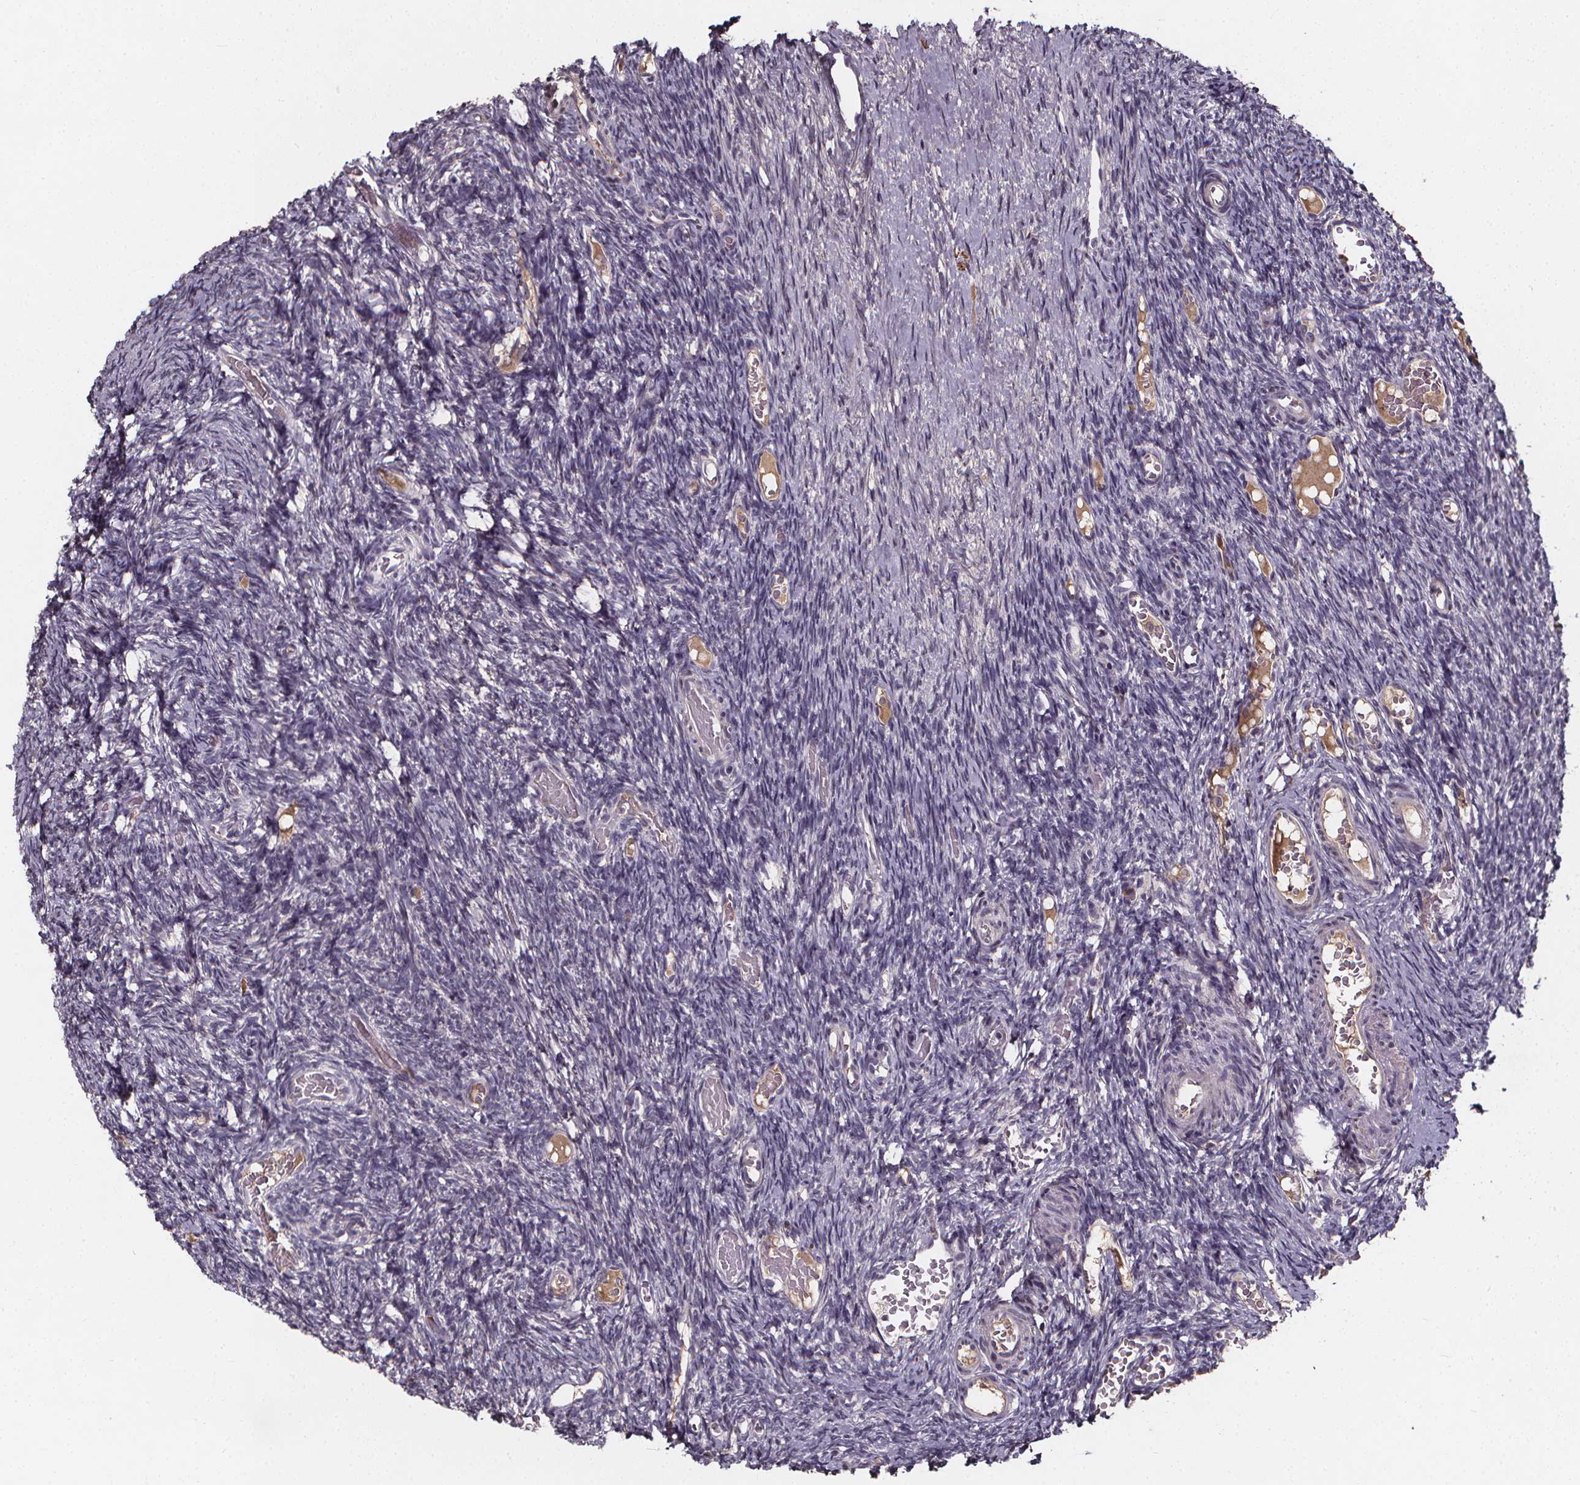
{"staining": {"intensity": "weak", "quantity": ">75%", "location": "cytoplasmic/membranous"}, "tissue": "ovary", "cell_type": "Follicle cells", "image_type": "normal", "snomed": [{"axis": "morphology", "description": "Normal tissue, NOS"}, {"axis": "topography", "description": "Ovary"}], "caption": "A low amount of weak cytoplasmic/membranous staining is identified in about >75% of follicle cells in benign ovary.", "gene": "SPAG8", "patient": {"sex": "female", "age": 39}}